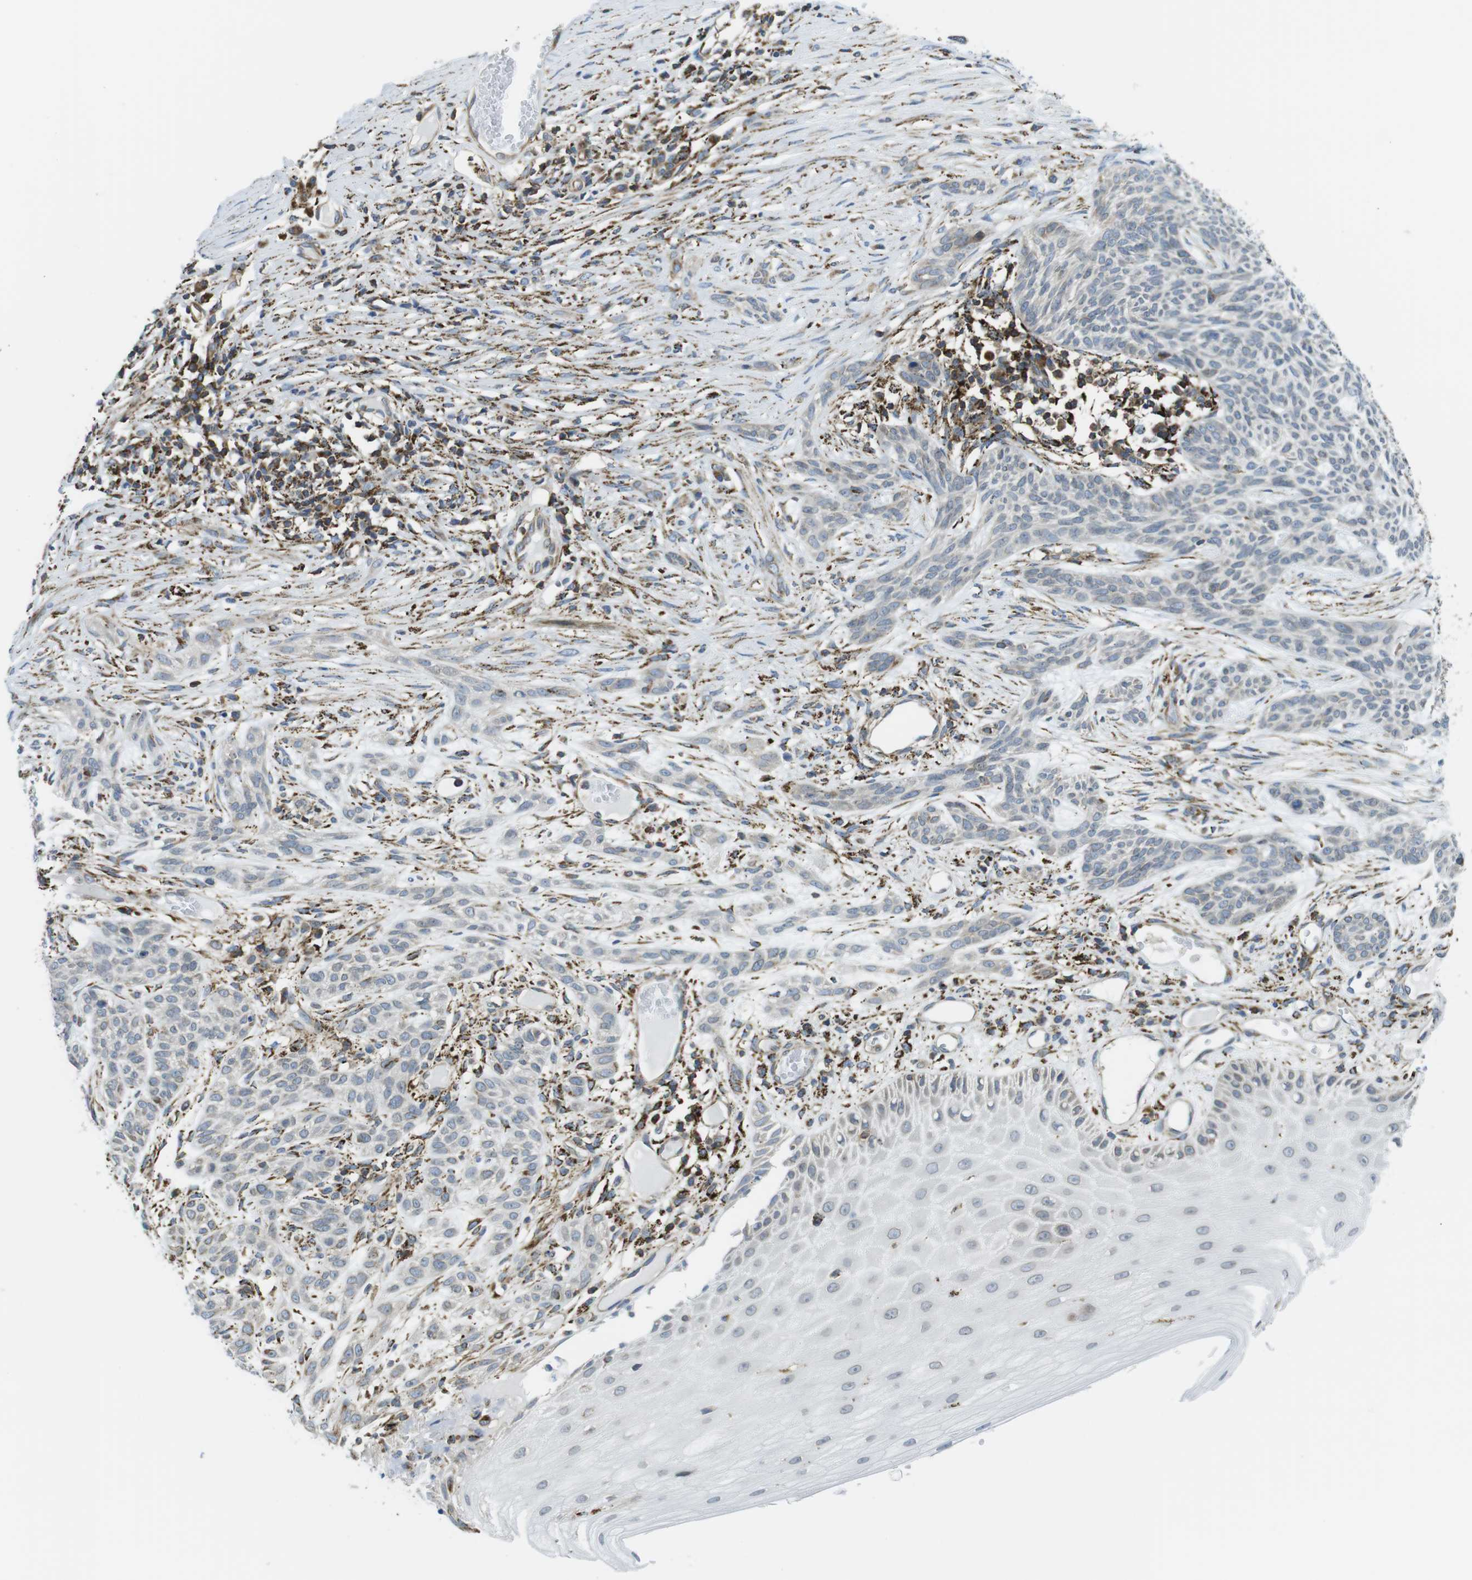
{"staining": {"intensity": "negative", "quantity": "none", "location": "none"}, "tissue": "skin cancer", "cell_type": "Tumor cells", "image_type": "cancer", "snomed": [{"axis": "morphology", "description": "Basal cell carcinoma"}, {"axis": "topography", "description": "Skin"}], "caption": "This micrograph is of skin cancer (basal cell carcinoma) stained with immunohistochemistry (IHC) to label a protein in brown with the nuclei are counter-stained blue. There is no expression in tumor cells.", "gene": "KCNE3", "patient": {"sex": "female", "age": 59}}